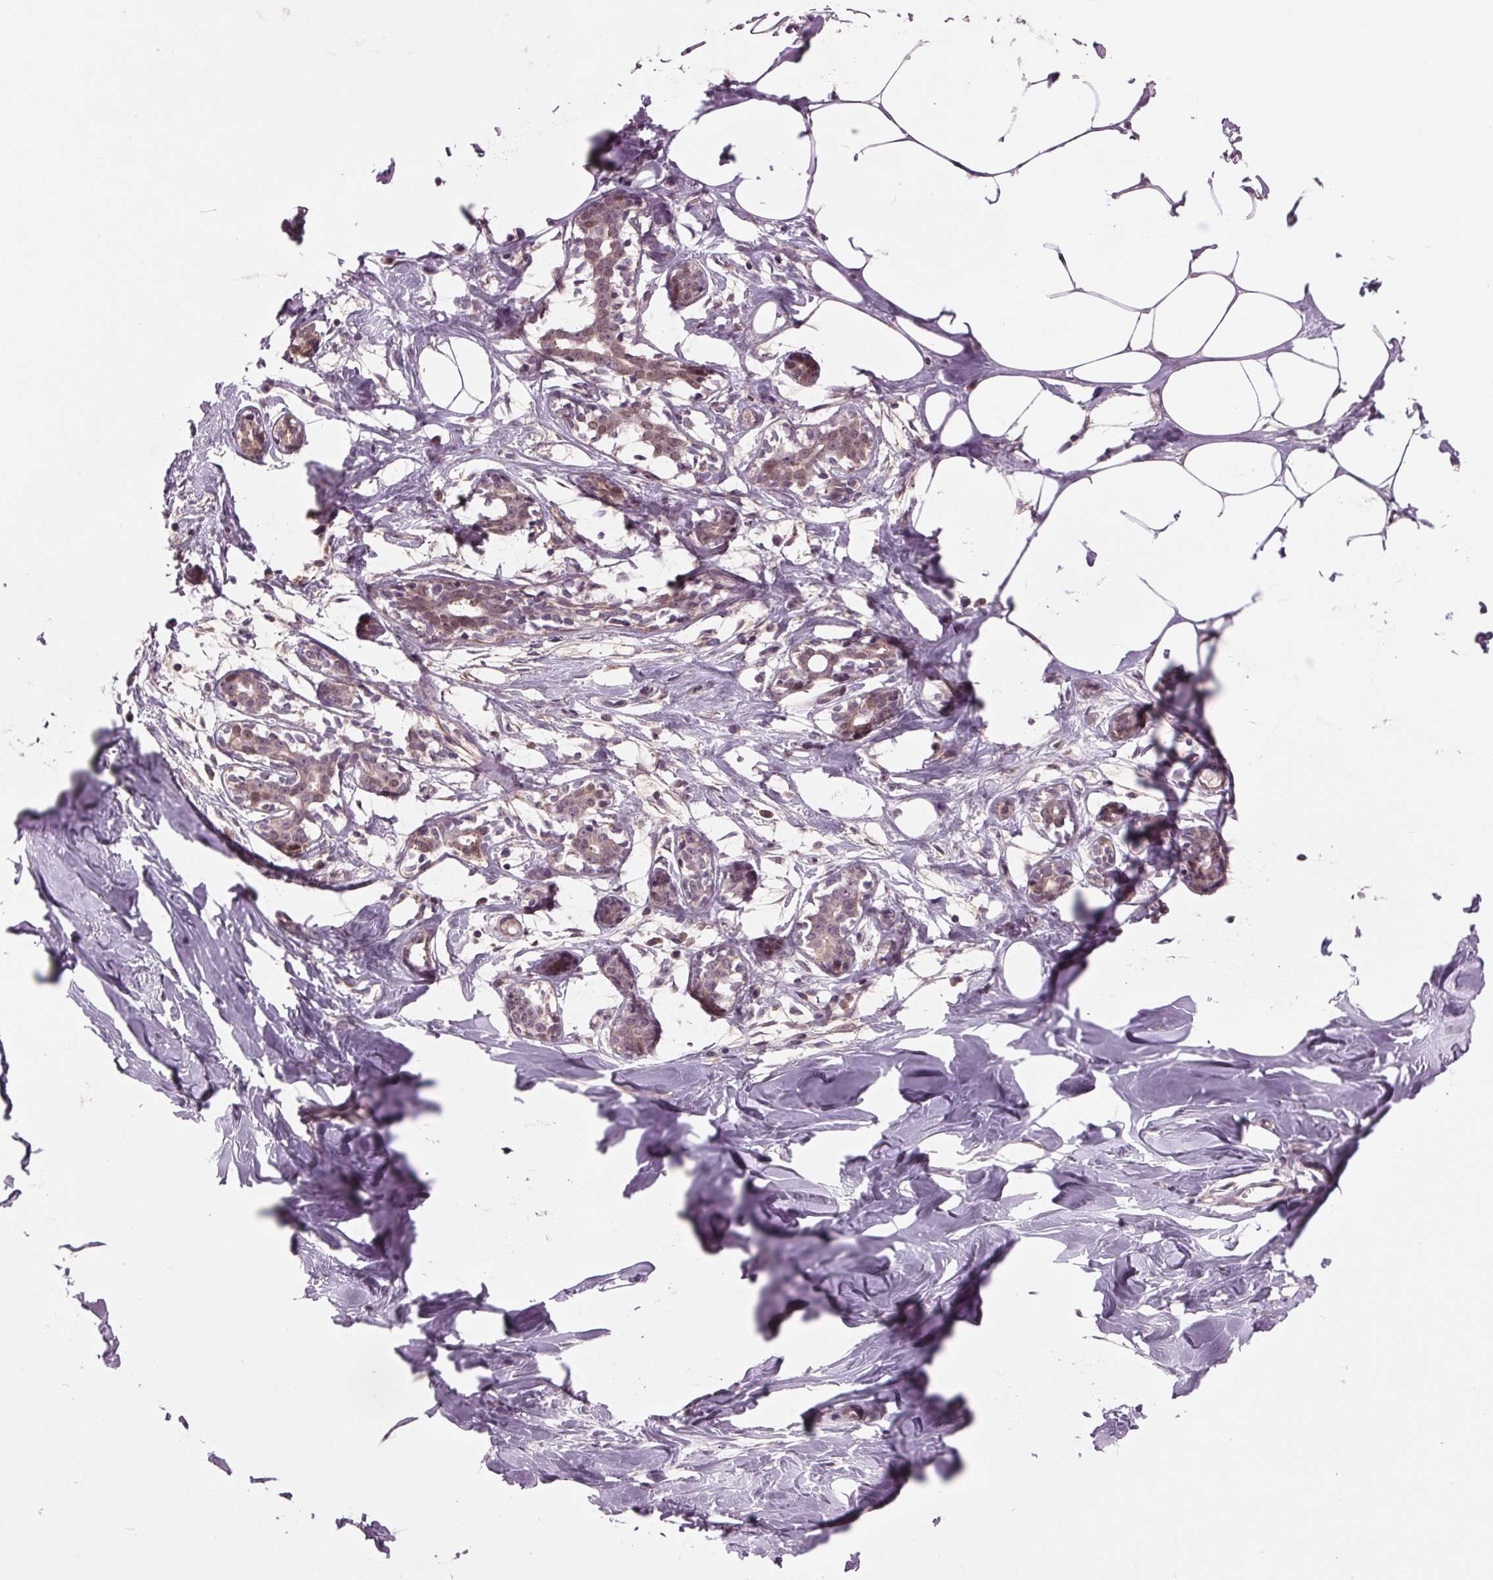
{"staining": {"intensity": "weak", "quantity": "<25%", "location": "cytoplasmic/membranous"}, "tissue": "breast", "cell_type": "Adipocytes", "image_type": "normal", "snomed": [{"axis": "morphology", "description": "Normal tissue, NOS"}, {"axis": "topography", "description": "Breast"}], "caption": "Immunohistochemistry image of unremarkable breast: breast stained with DAB demonstrates no significant protein positivity in adipocytes. (Immunohistochemistry, brightfield microscopy, high magnification).", "gene": "MAPK8", "patient": {"sex": "female", "age": 27}}